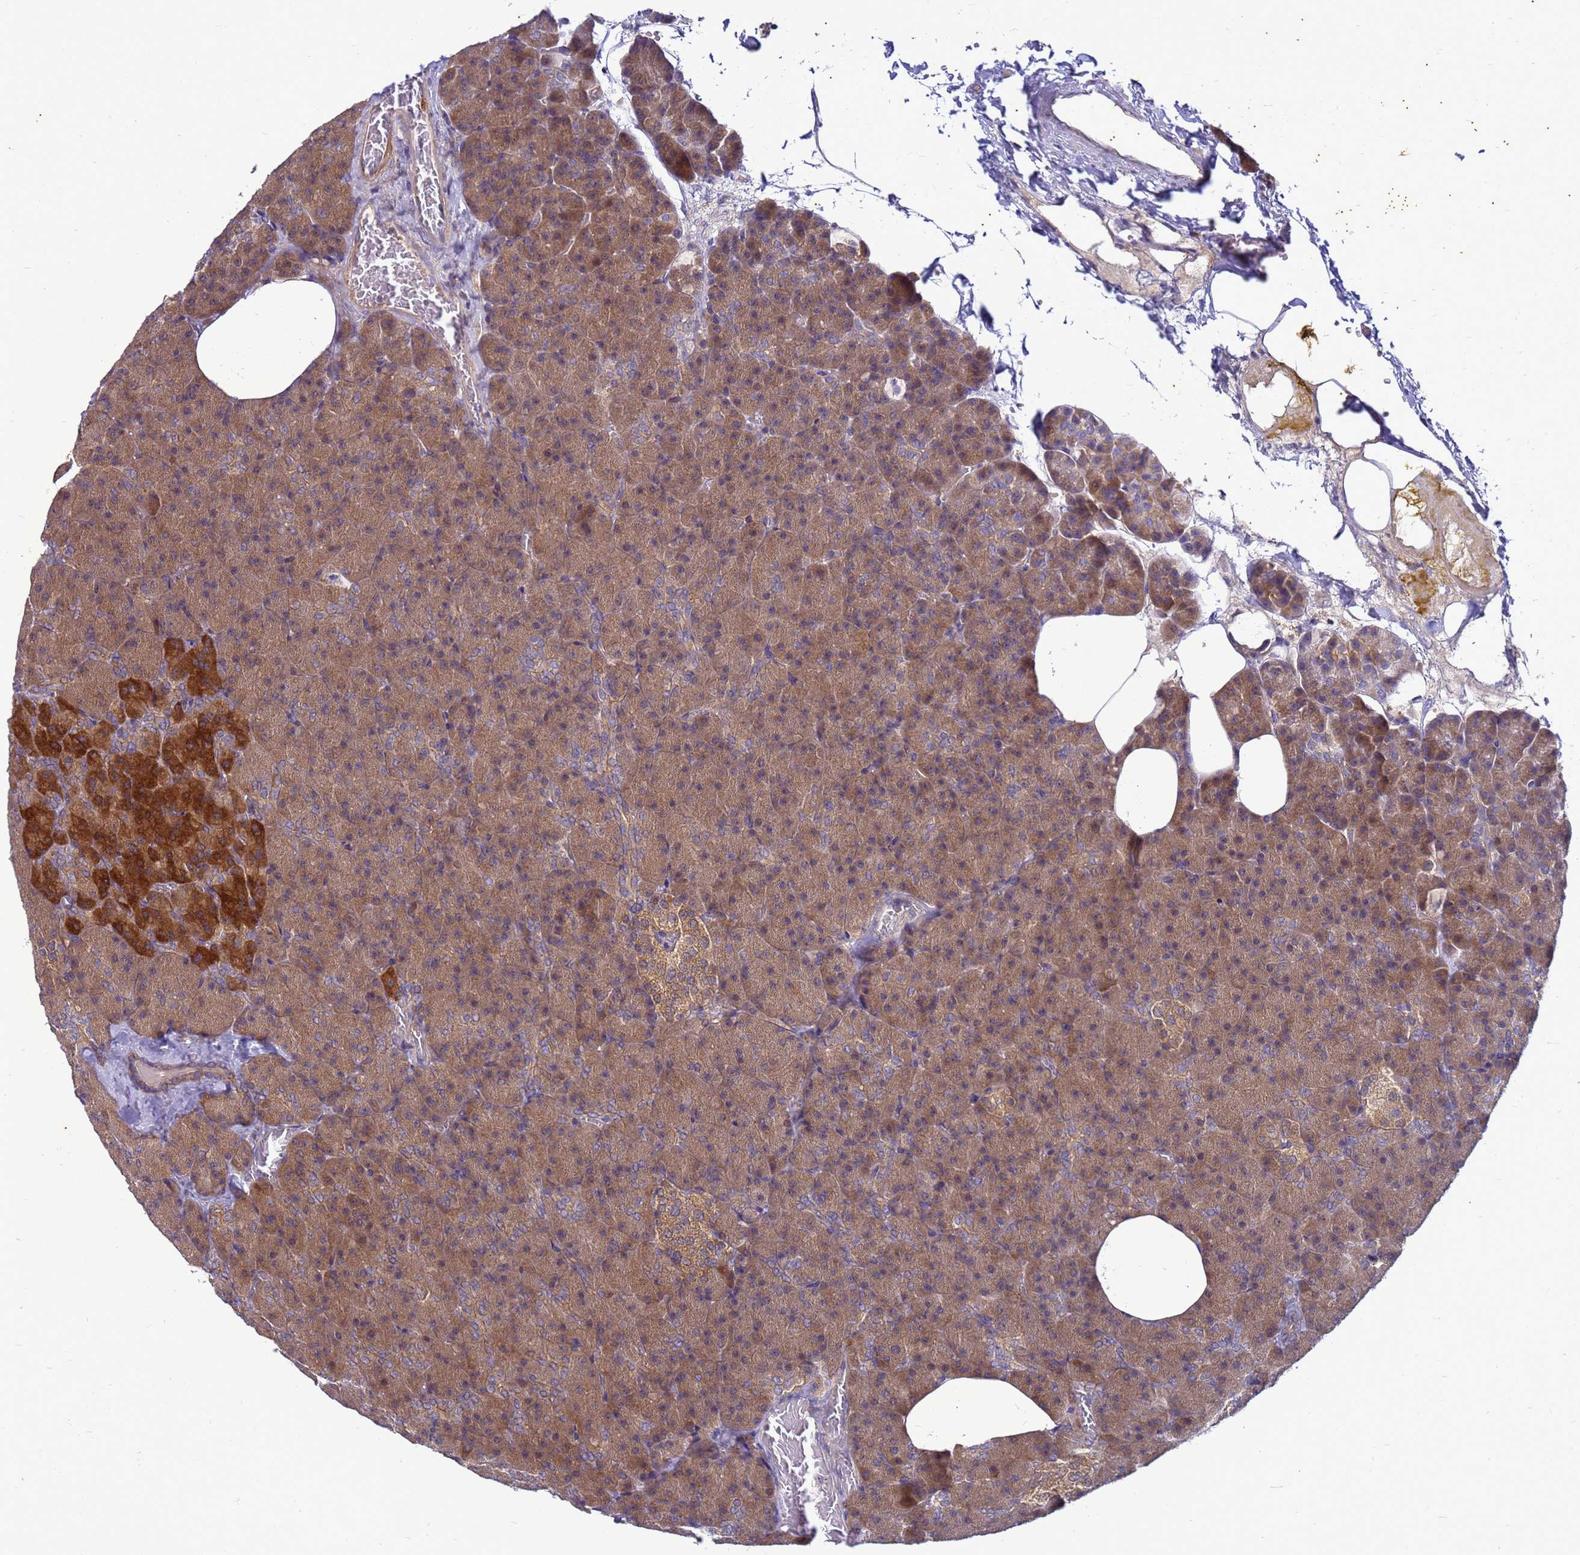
{"staining": {"intensity": "moderate", "quantity": ">75%", "location": "cytoplasmic/membranous"}, "tissue": "pancreas", "cell_type": "Exocrine glandular cells", "image_type": "normal", "snomed": [{"axis": "morphology", "description": "Normal tissue, NOS"}, {"axis": "morphology", "description": "Carcinoid, malignant, NOS"}, {"axis": "topography", "description": "Pancreas"}], "caption": "A brown stain shows moderate cytoplasmic/membranous positivity of a protein in exocrine glandular cells of normal human pancreas.", "gene": "ENOPH1", "patient": {"sex": "female", "age": 35}}